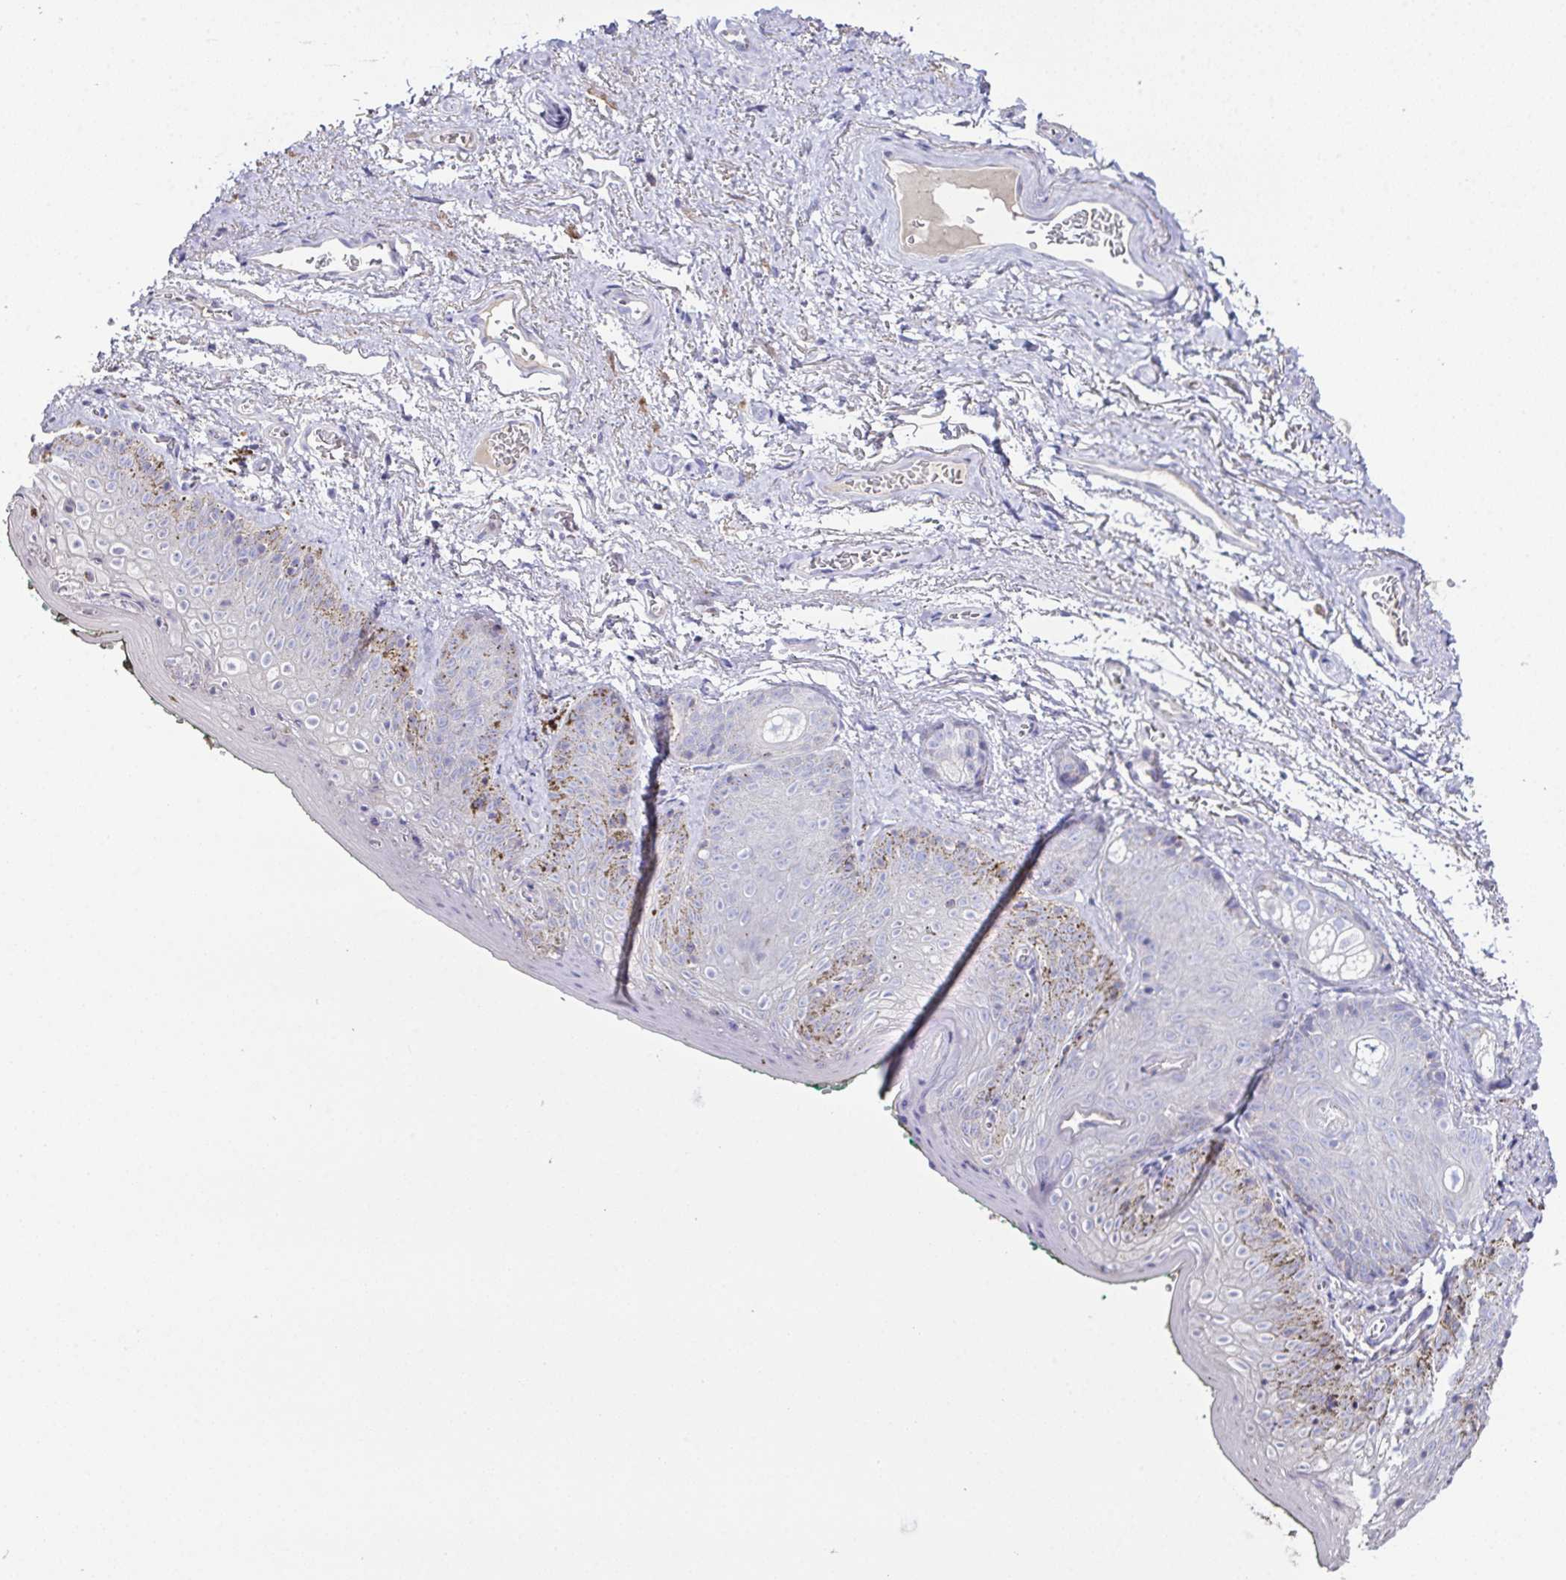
{"staining": {"intensity": "negative", "quantity": "none", "location": "none"}, "tissue": "vagina", "cell_type": "Squamous epithelial cells", "image_type": "normal", "snomed": [{"axis": "morphology", "description": "Normal tissue, NOS"}, {"axis": "topography", "description": "Vulva"}, {"axis": "topography", "description": "Vagina"}, {"axis": "topography", "description": "Peripheral nerve tissue"}], "caption": "This is an immunohistochemistry histopathology image of normal human vagina. There is no positivity in squamous epithelial cells.", "gene": "MARCO", "patient": {"sex": "female", "age": 66}}